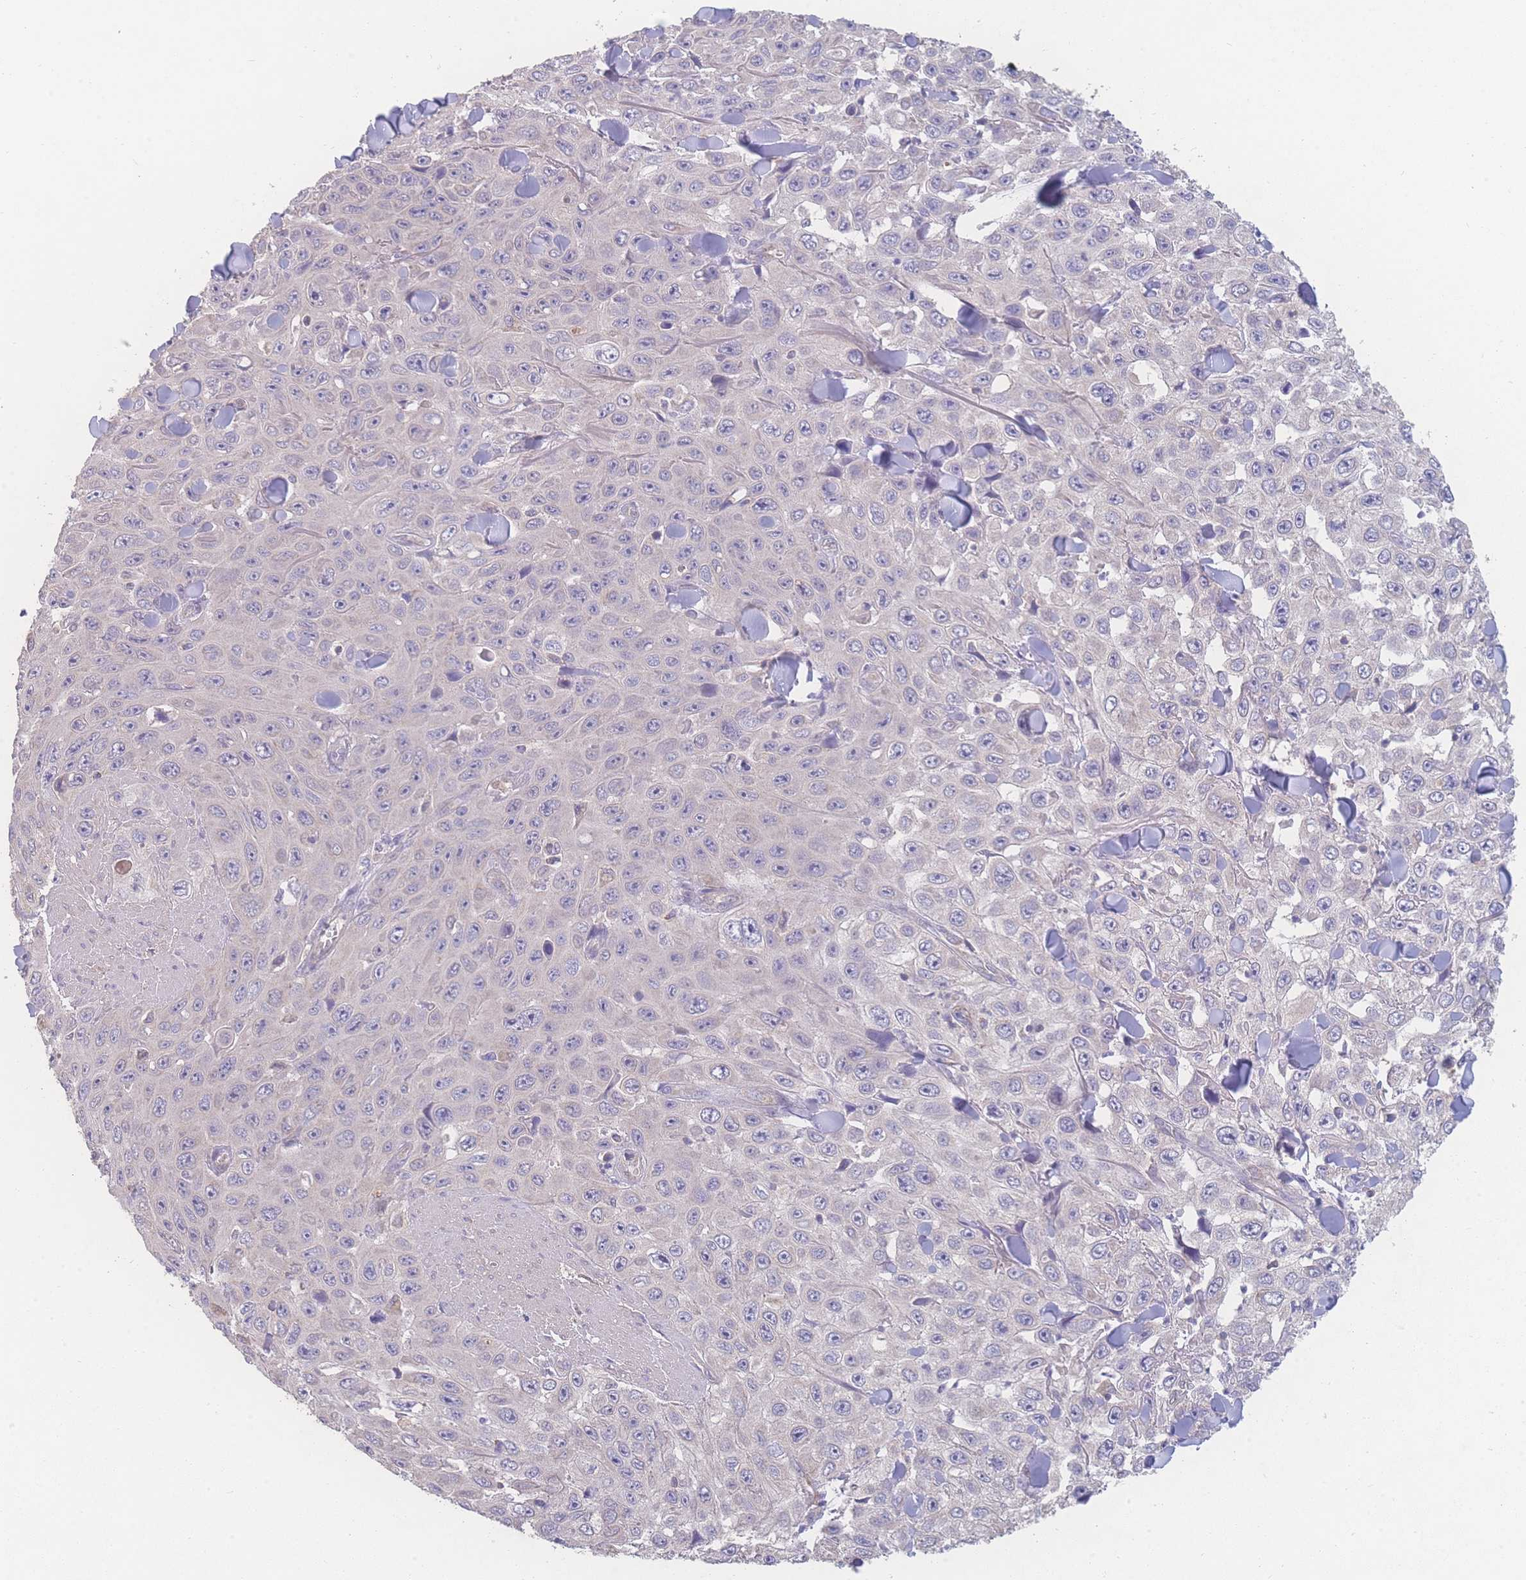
{"staining": {"intensity": "negative", "quantity": "none", "location": "none"}, "tissue": "skin cancer", "cell_type": "Tumor cells", "image_type": "cancer", "snomed": [{"axis": "morphology", "description": "Squamous cell carcinoma, NOS"}, {"axis": "topography", "description": "Skin"}], "caption": "Tumor cells are negative for brown protein staining in squamous cell carcinoma (skin).", "gene": "GIPR", "patient": {"sex": "male", "age": 82}}